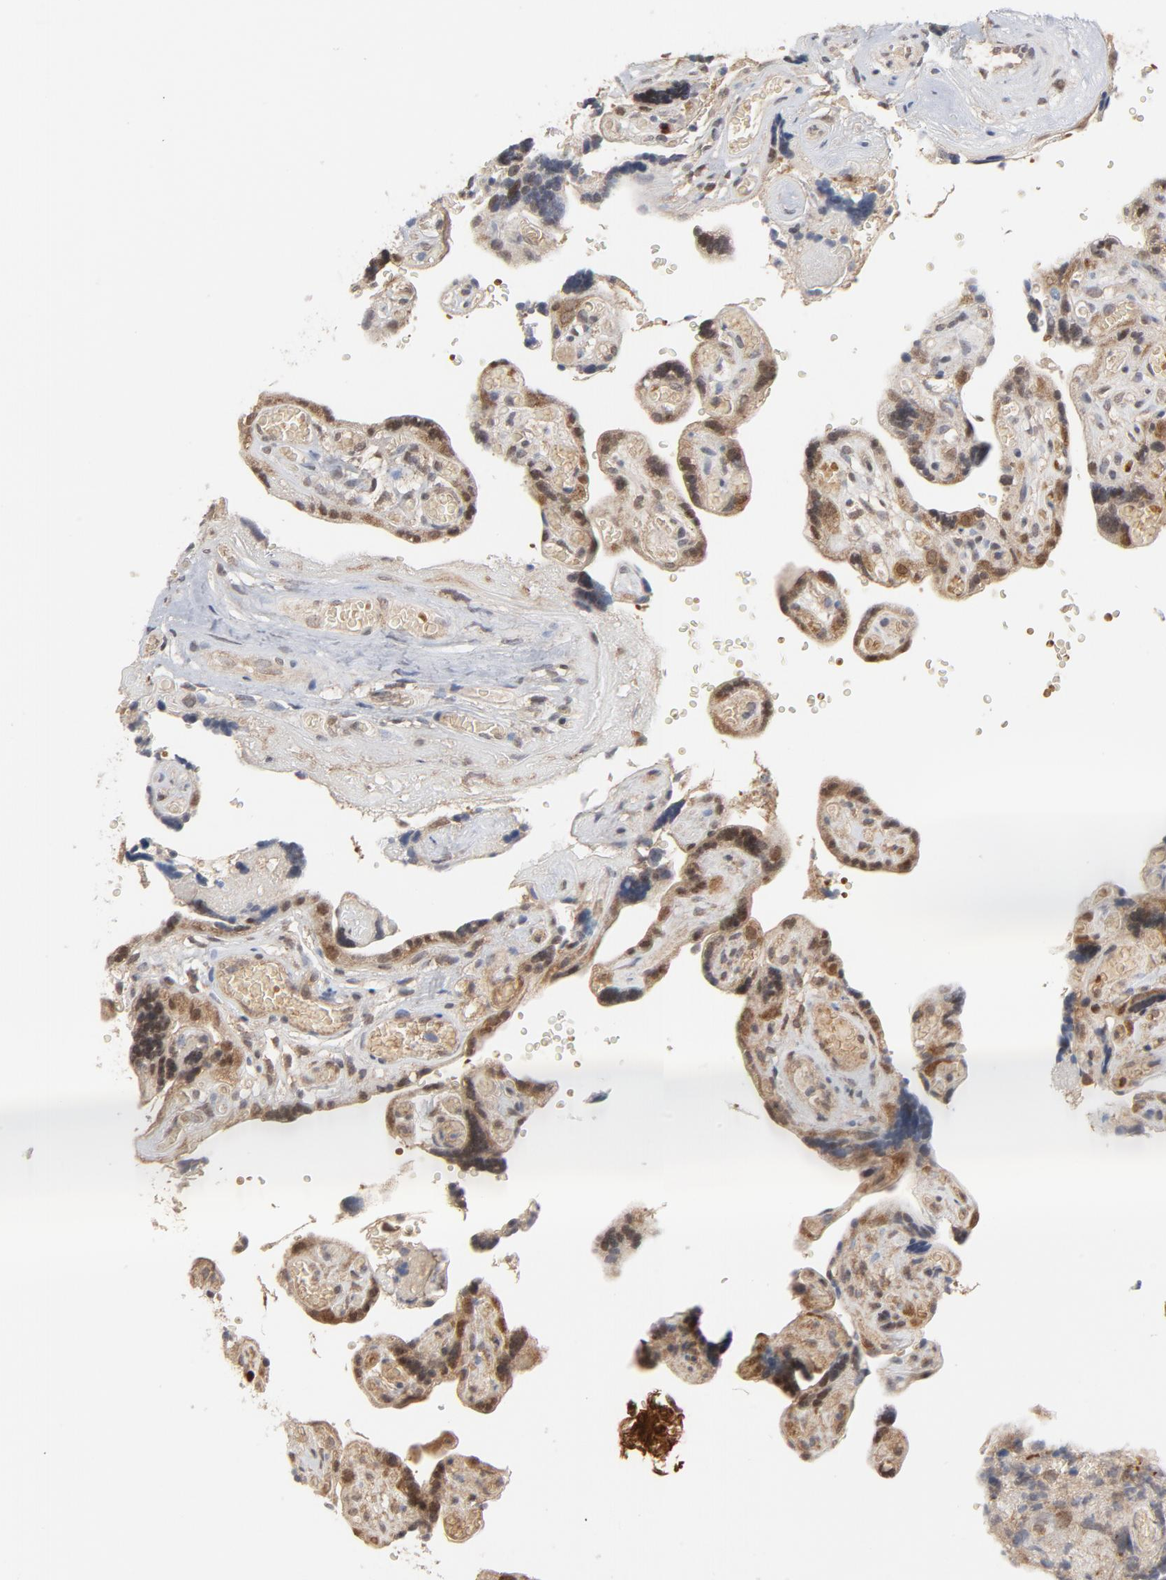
{"staining": {"intensity": "moderate", "quantity": ">75%", "location": "cytoplasmic/membranous,nuclear"}, "tissue": "placenta", "cell_type": "Decidual cells", "image_type": "normal", "snomed": [{"axis": "morphology", "description": "Normal tissue, NOS"}, {"axis": "topography", "description": "Placenta"}], "caption": "Placenta stained with DAB (3,3'-diaminobenzidine) IHC displays medium levels of moderate cytoplasmic/membranous,nuclear positivity in about >75% of decidual cells. Ihc stains the protein in brown and the nuclei are stained blue.", "gene": "PRDX1", "patient": {"sex": "female", "age": 30}}